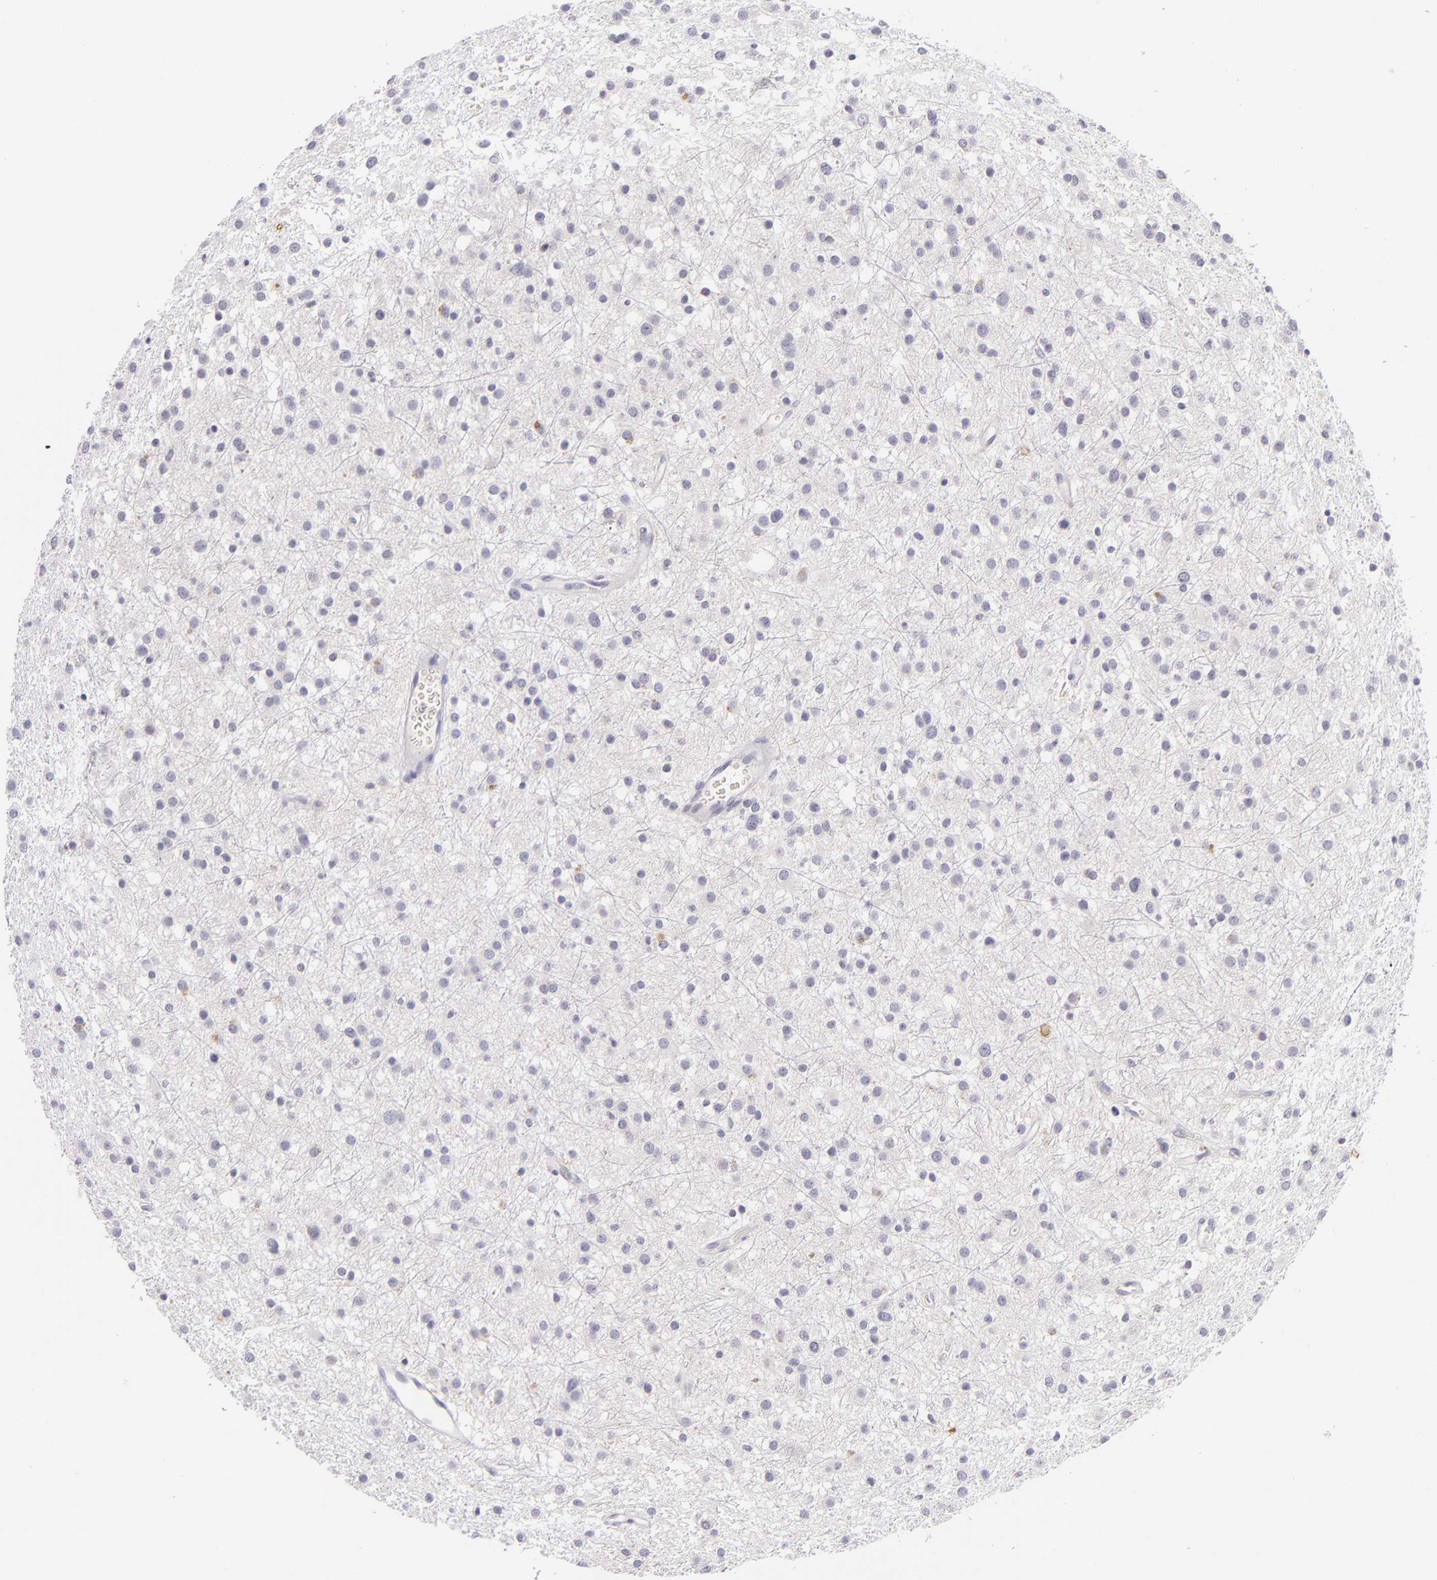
{"staining": {"intensity": "negative", "quantity": "none", "location": "none"}, "tissue": "glioma", "cell_type": "Tumor cells", "image_type": "cancer", "snomed": [{"axis": "morphology", "description": "Glioma, malignant, Low grade"}, {"axis": "topography", "description": "Brain"}], "caption": "Human malignant glioma (low-grade) stained for a protein using immunohistochemistry displays no positivity in tumor cells.", "gene": "TNNC1", "patient": {"sex": "female", "age": 36}}